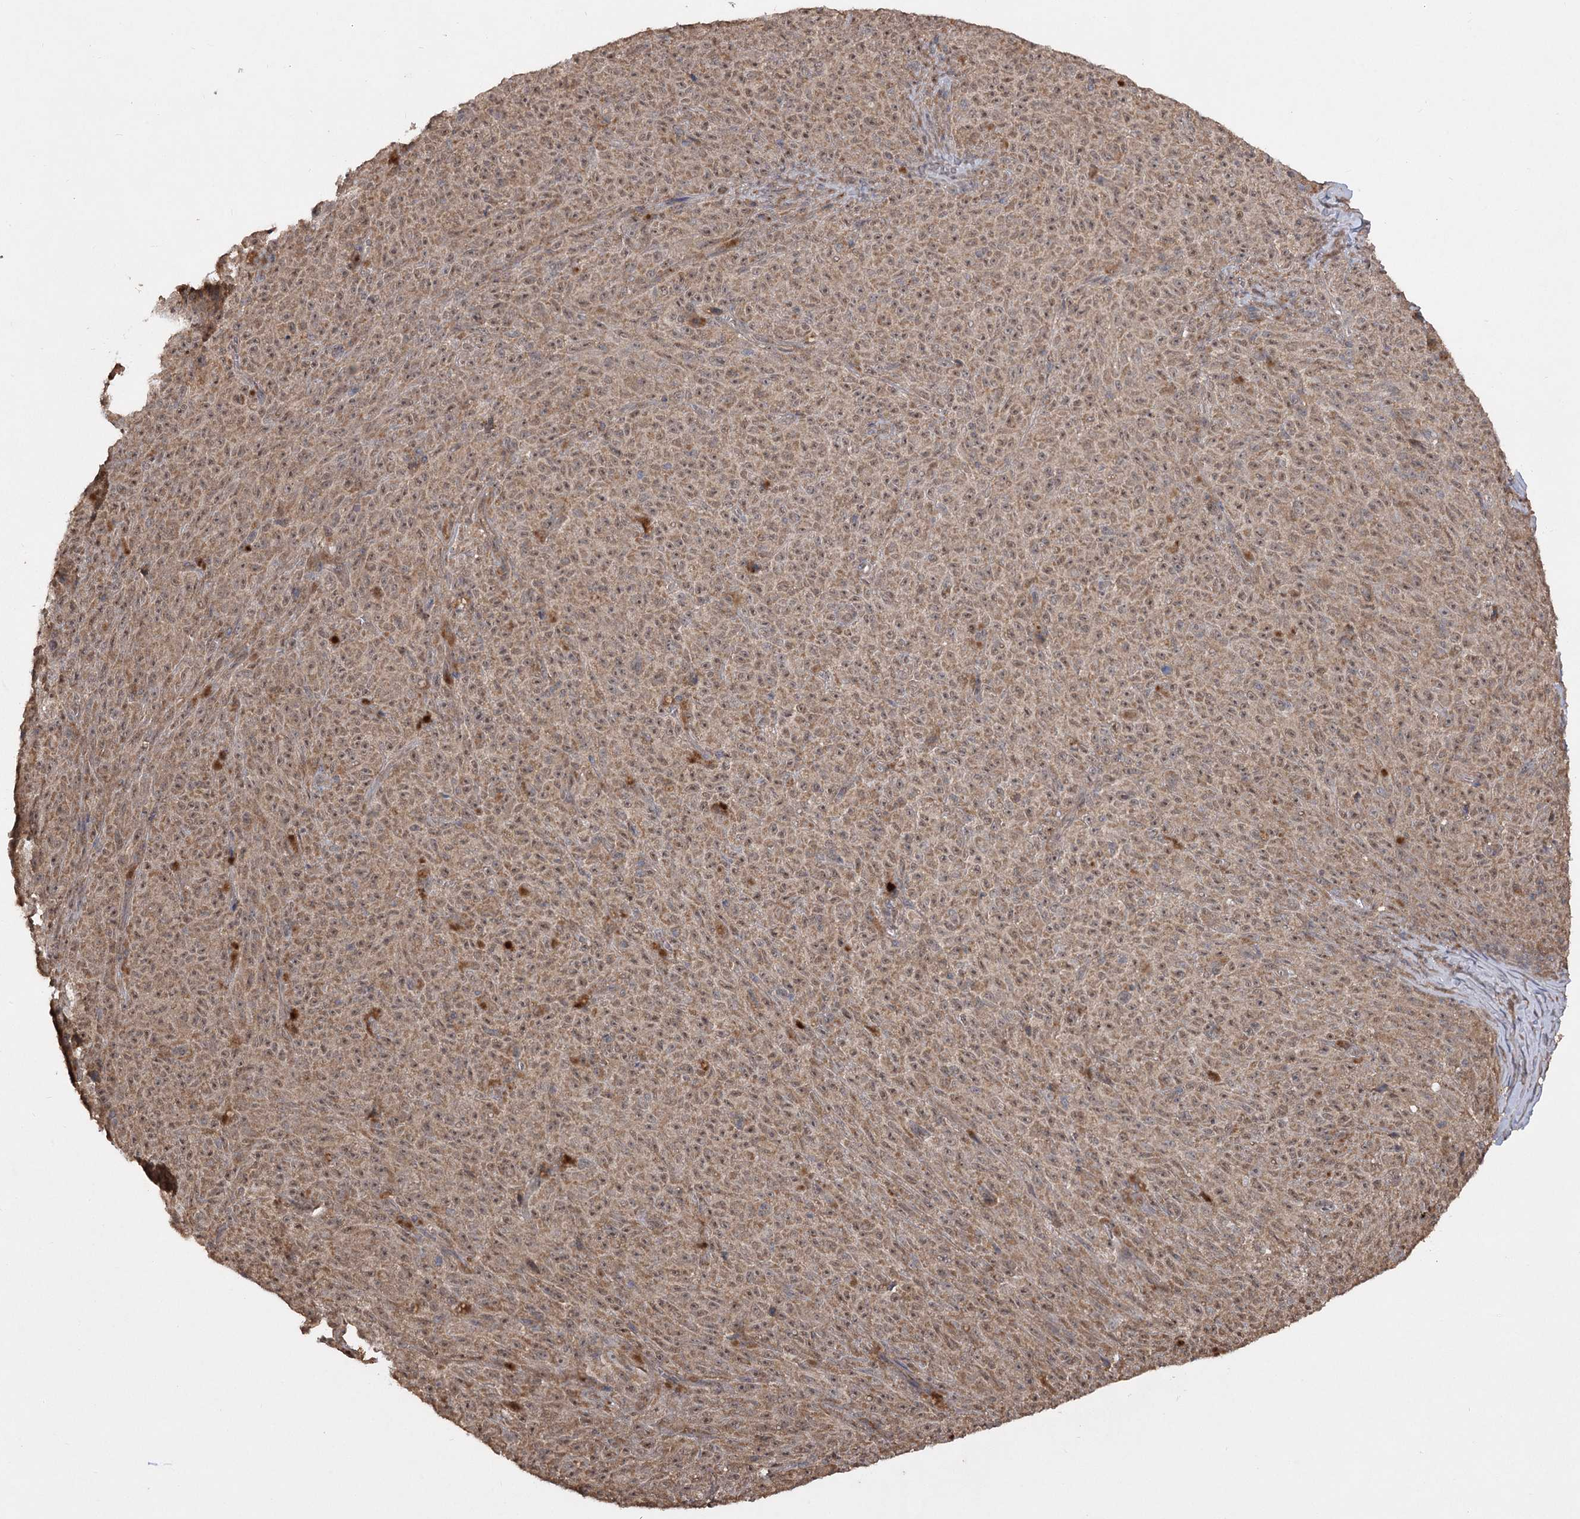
{"staining": {"intensity": "moderate", "quantity": ">75%", "location": "cytoplasmic/membranous,nuclear"}, "tissue": "melanoma", "cell_type": "Tumor cells", "image_type": "cancer", "snomed": [{"axis": "morphology", "description": "Malignant melanoma, NOS"}, {"axis": "topography", "description": "Skin"}], "caption": "This photomicrograph shows immunohistochemistry (IHC) staining of malignant melanoma, with medium moderate cytoplasmic/membranous and nuclear positivity in approximately >75% of tumor cells.", "gene": "TENM2", "patient": {"sex": "female", "age": 82}}